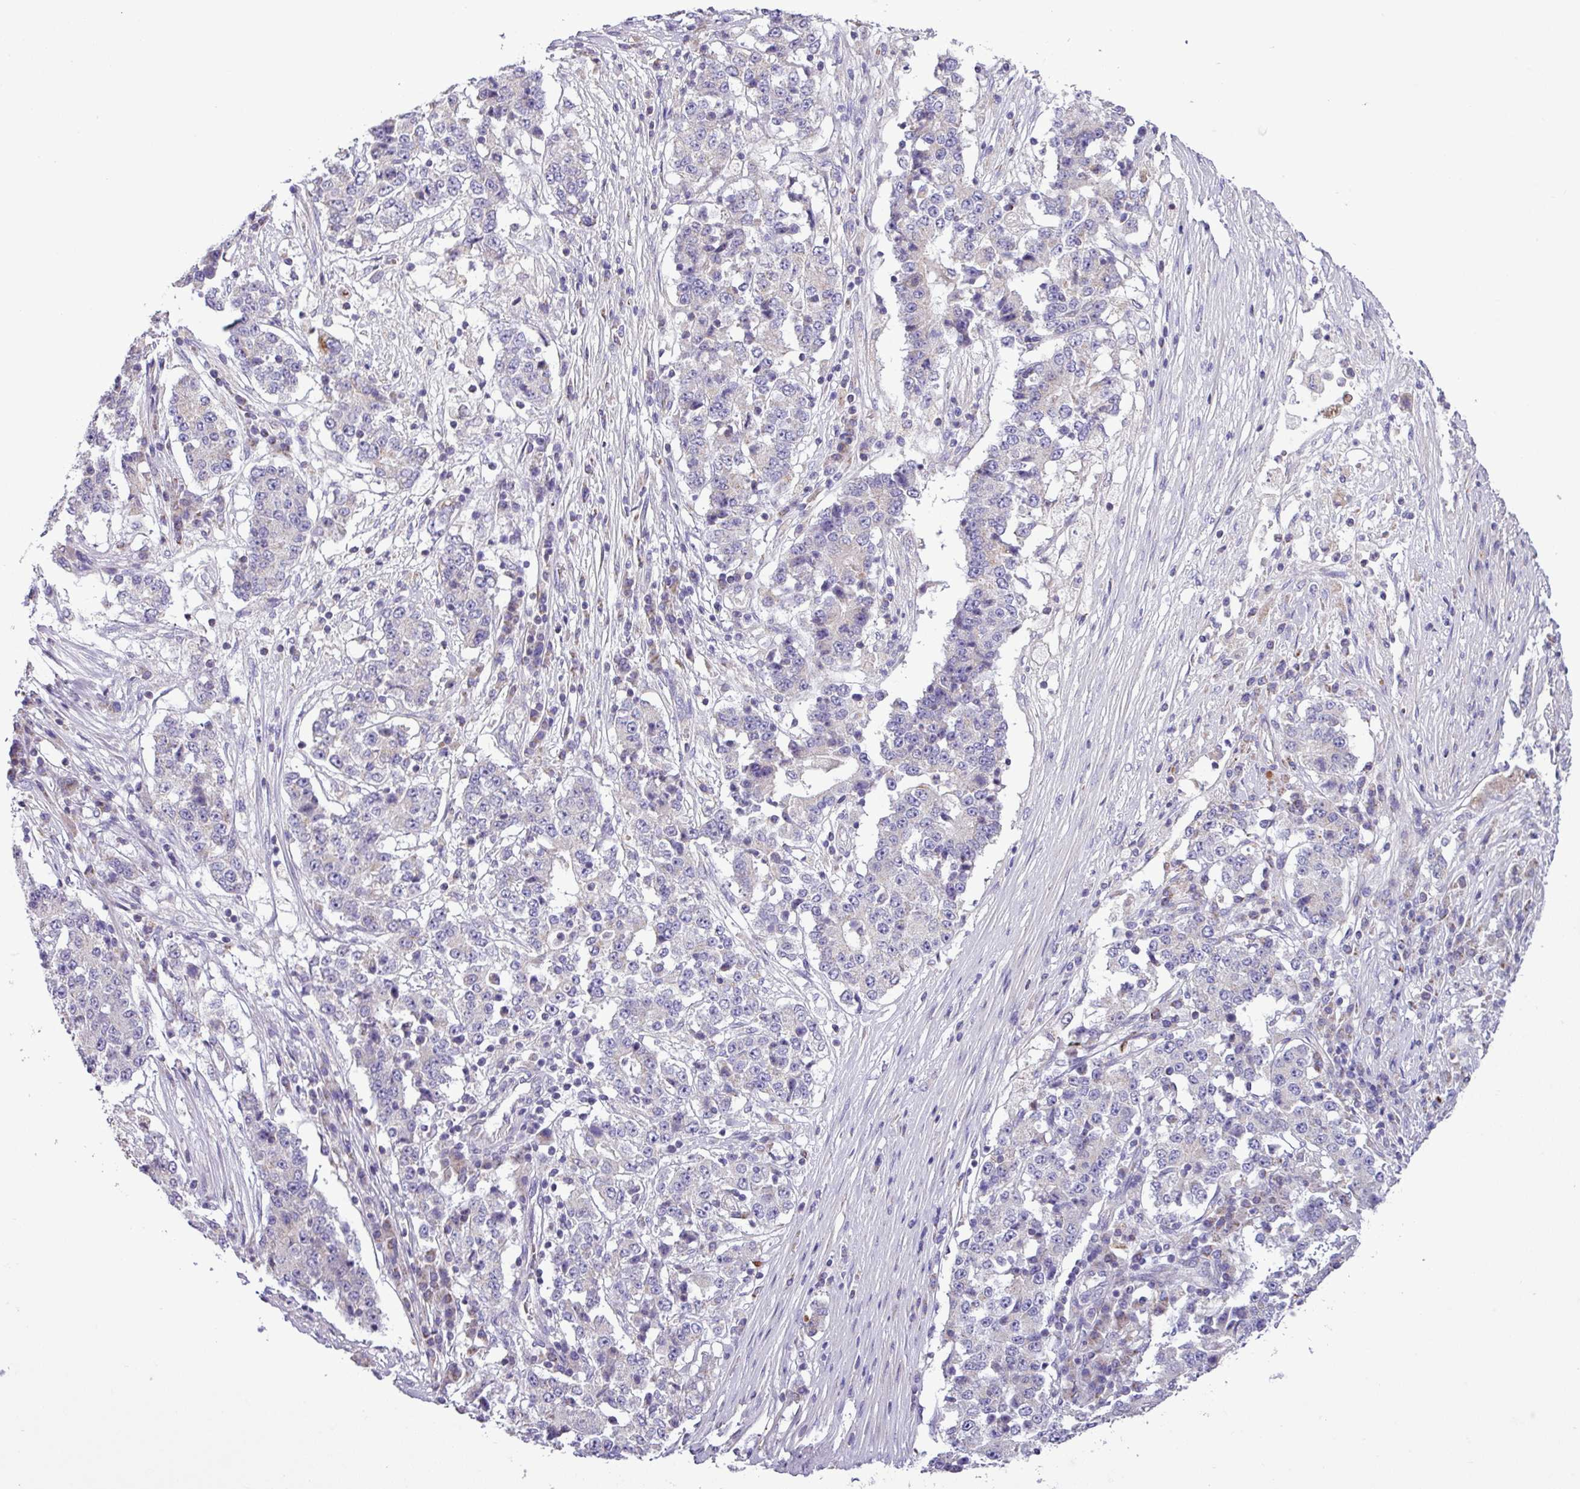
{"staining": {"intensity": "negative", "quantity": "none", "location": "none"}, "tissue": "stomach cancer", "cell_type": "Tumor cells", "image_type": "cancer", "snomed": [{"axis": "morphology", "description": "Adenocarcinoma, NOS"}, {"axis": "topography", "description": "Stomach"}], "caption": "High power microscopy micrograph of an immunohistochemistry (IHC) photomicrograph of stomach cancer, revealing no significant expression in tumor cells.", "gene": "FAM183A", "patient": {"sex": "male", "age": 59}}